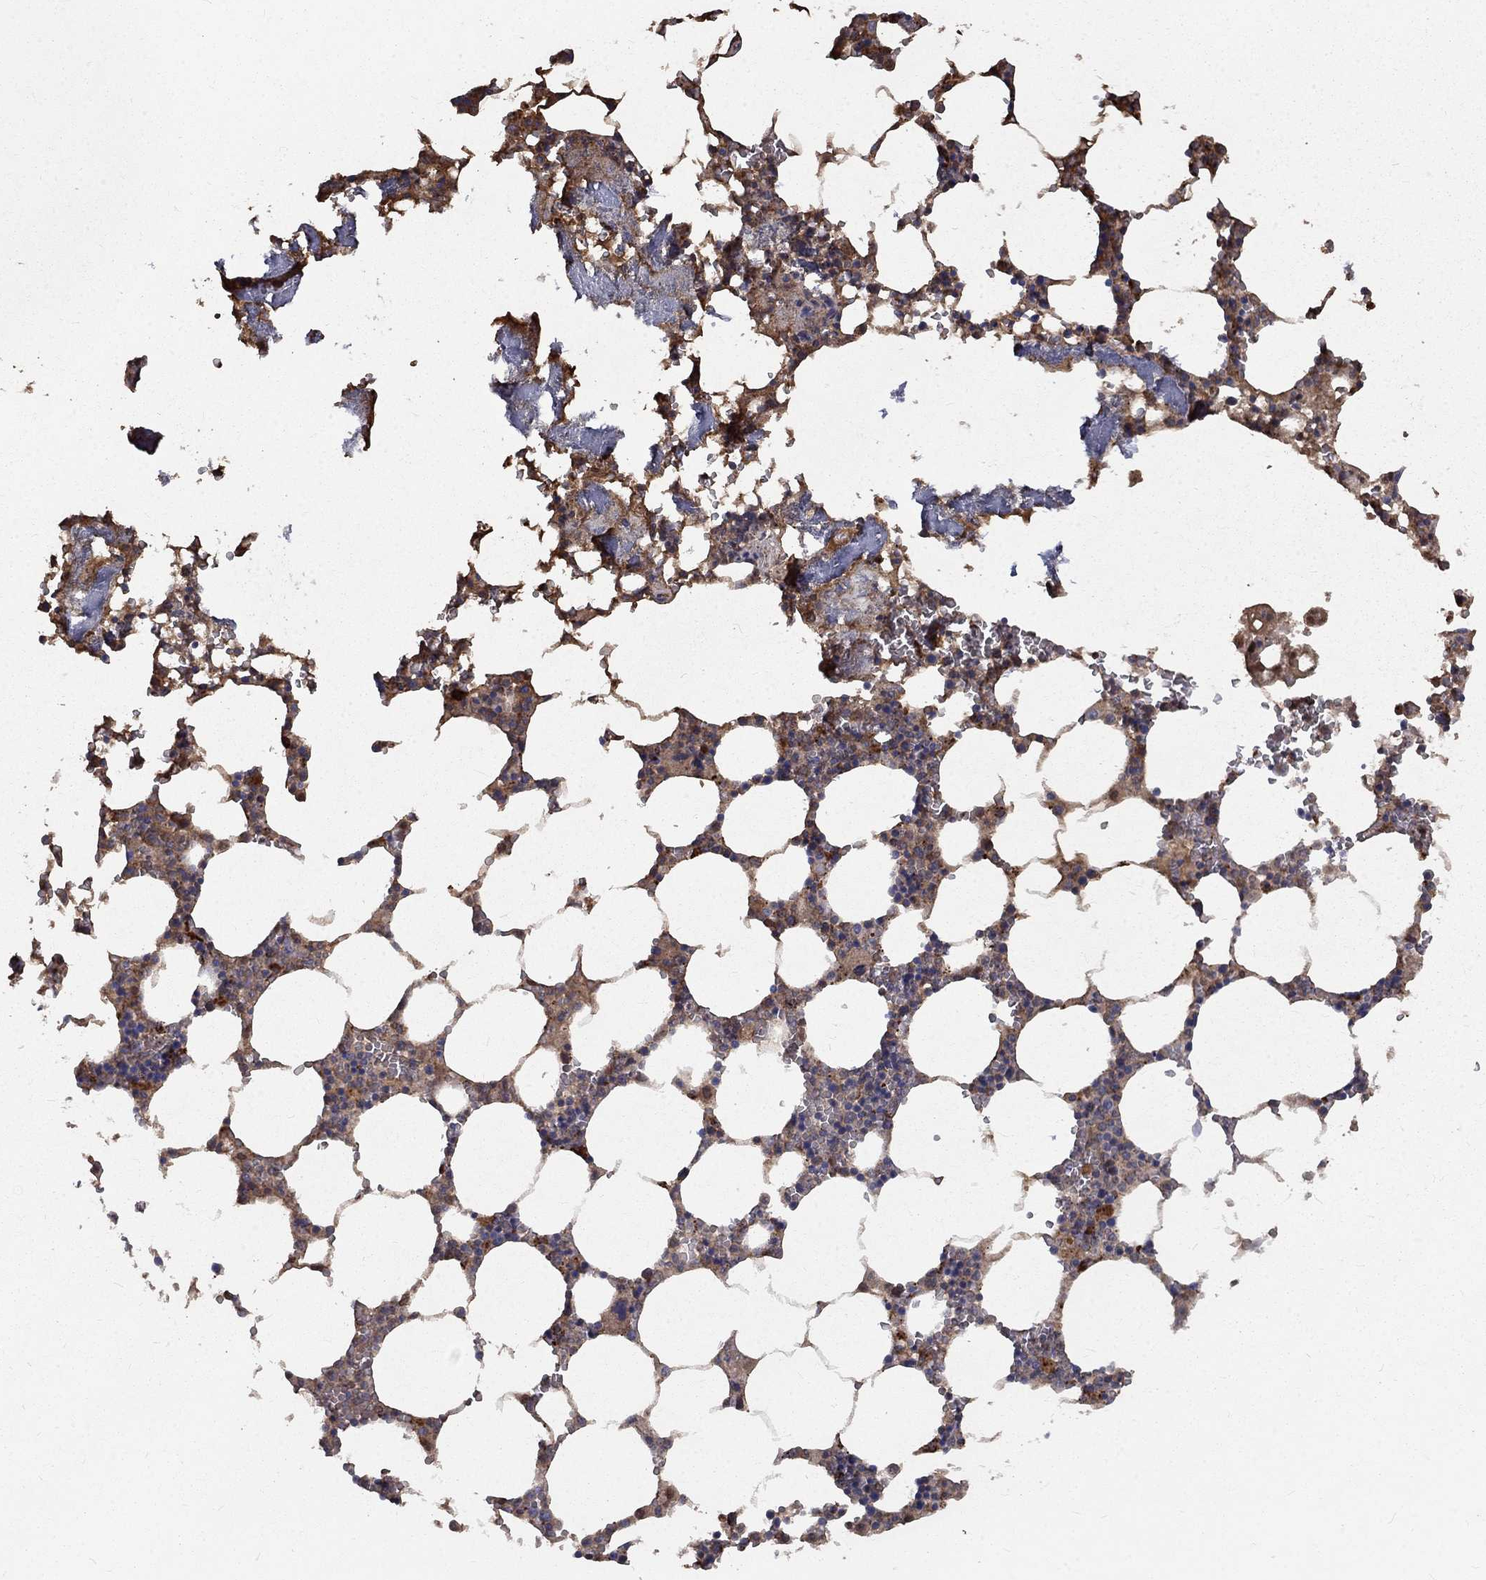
{"staining": {"intensity": "moderate", "quantity": "25%-75%", "location": "cytoplasmic/membranous"}, "tissue": "bone marrow", "cell_type": "Hematopoietic cells", "image_type": "normal", "snomed": [{"axis": "morphology", "description": "Normal tissue, NOS"}, {"axis": "topography", "description": "Bone marrow"}], "caption": "Immunohistochemistry micrograph of benign bone marrow: human bone marrow stained using IHC reveals medium levels of moderate protein expression localized specifically in the cytoplasmic/membranous of hematopoietic cells, appearing as a cytoplasmic/membranous brown color.", "gene": "EPDR1", "patient": {"sex": "female", "age": 64}}